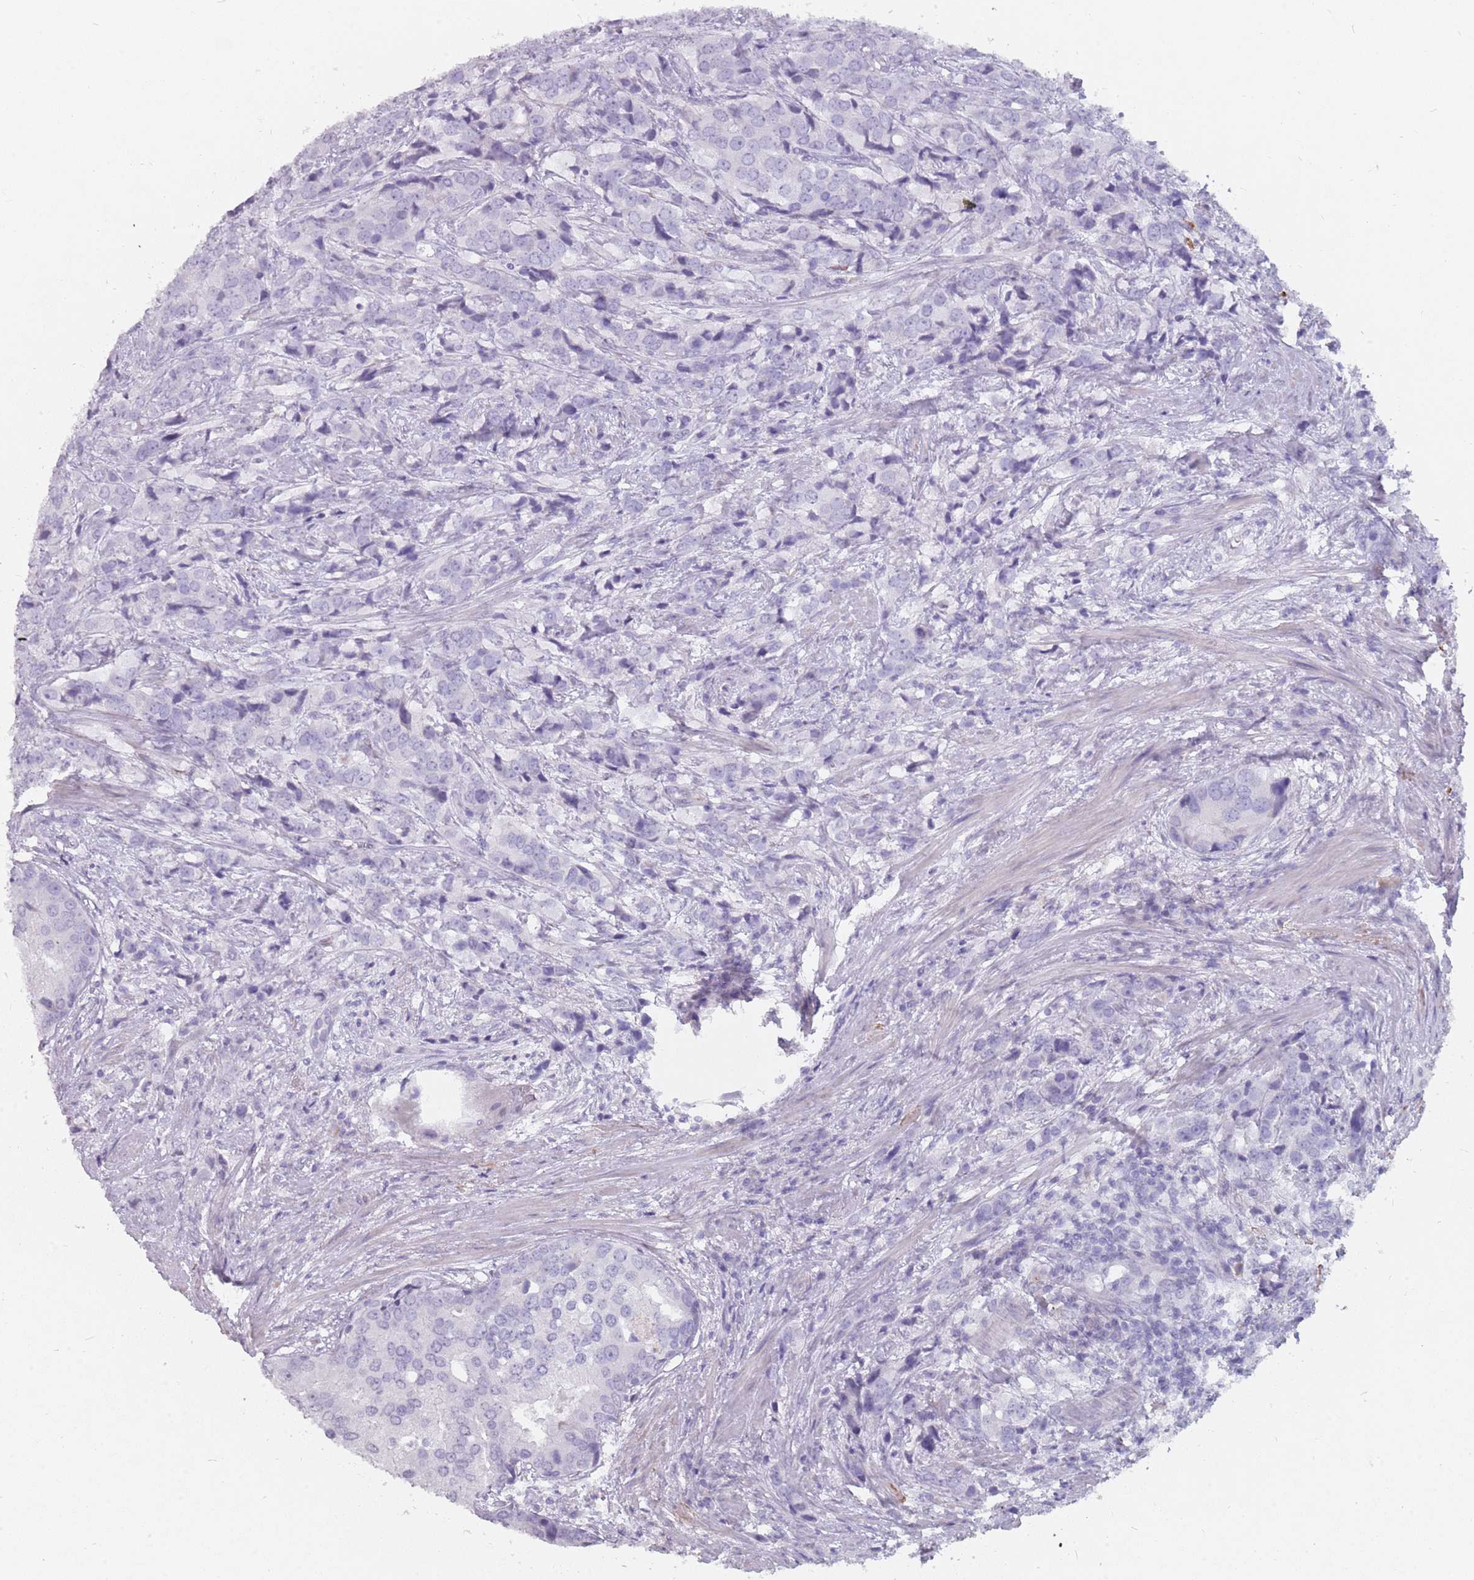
{"staining": {"intensity": "negative", "quantity": "none", "location": "none"}, "tissue": "prostate cancer", "cell_type": "Tumor cells", "image_type": "cancer", "snomed": [{"axis": "morphology", "description": "Adenocarcinoma, High grade"}, {"axis": "topography", "description": "Prostate"}], "caption": "Tumor cells are negative for brown protein staining in prostate cancer.", "gene": "DDX4", "patient": {"sex": "male", "age": 62}}